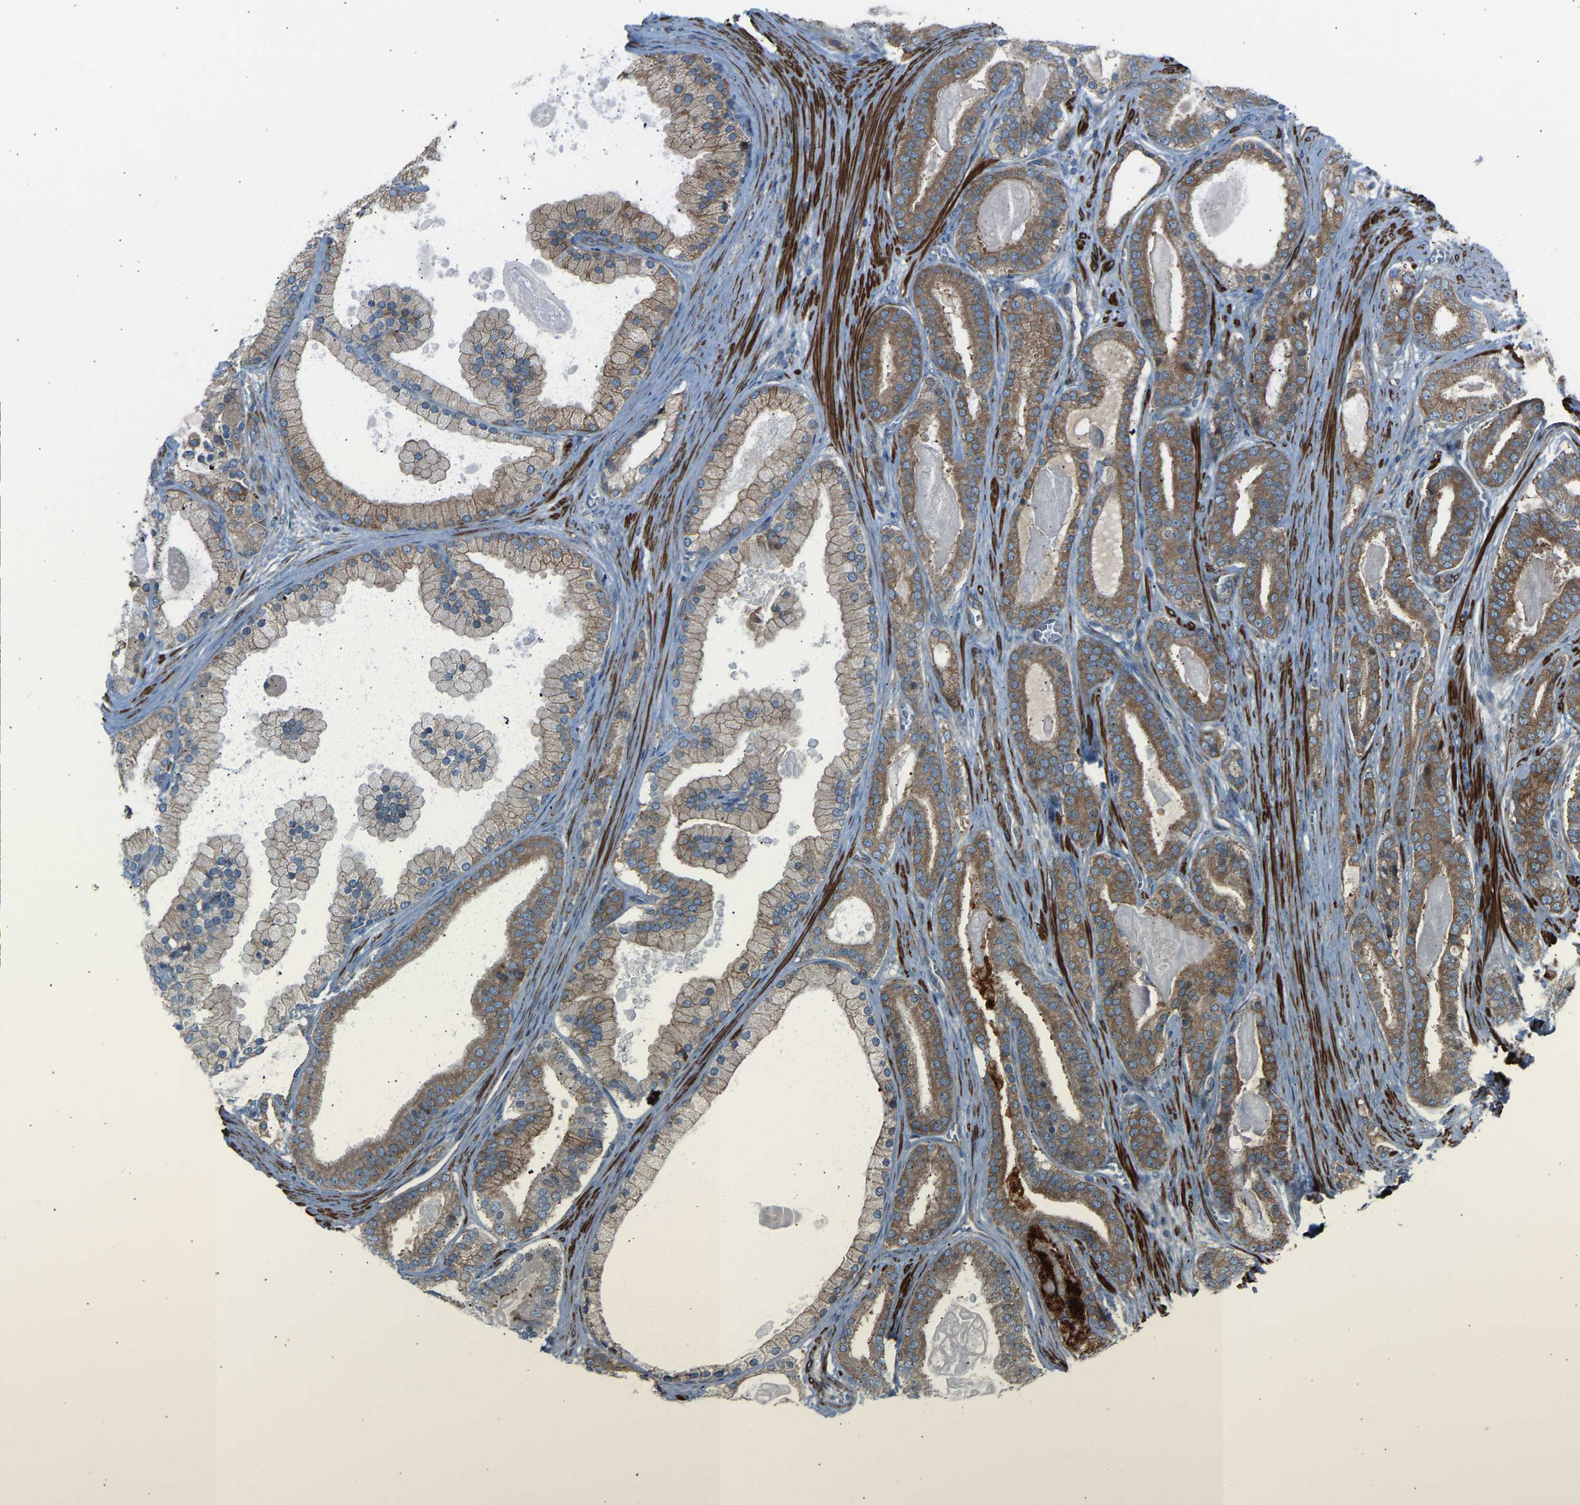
{"staining": {"intensity": "moderate", "quantity": ">75%", "location": "cytoplasmic/membranous"}, "tissue": "prostate cancer", "cell_type": "Tumor cells", "image_type": "cancer", "snomed": [{"axis": "morphology", "description": "Adenocarcinoma, High grade"}, {"axis": "topography", "description": "Prostate"}], "caption": "Approximately >75% of tumor cells in human high-grade adenocarcinoma (prostate) display moderate cytoplasmic/membranous protein staining as visualized by brown immunohistochemical staining.", "gene": "VPS41", "patient": {"sex": "male", "age": 60}}